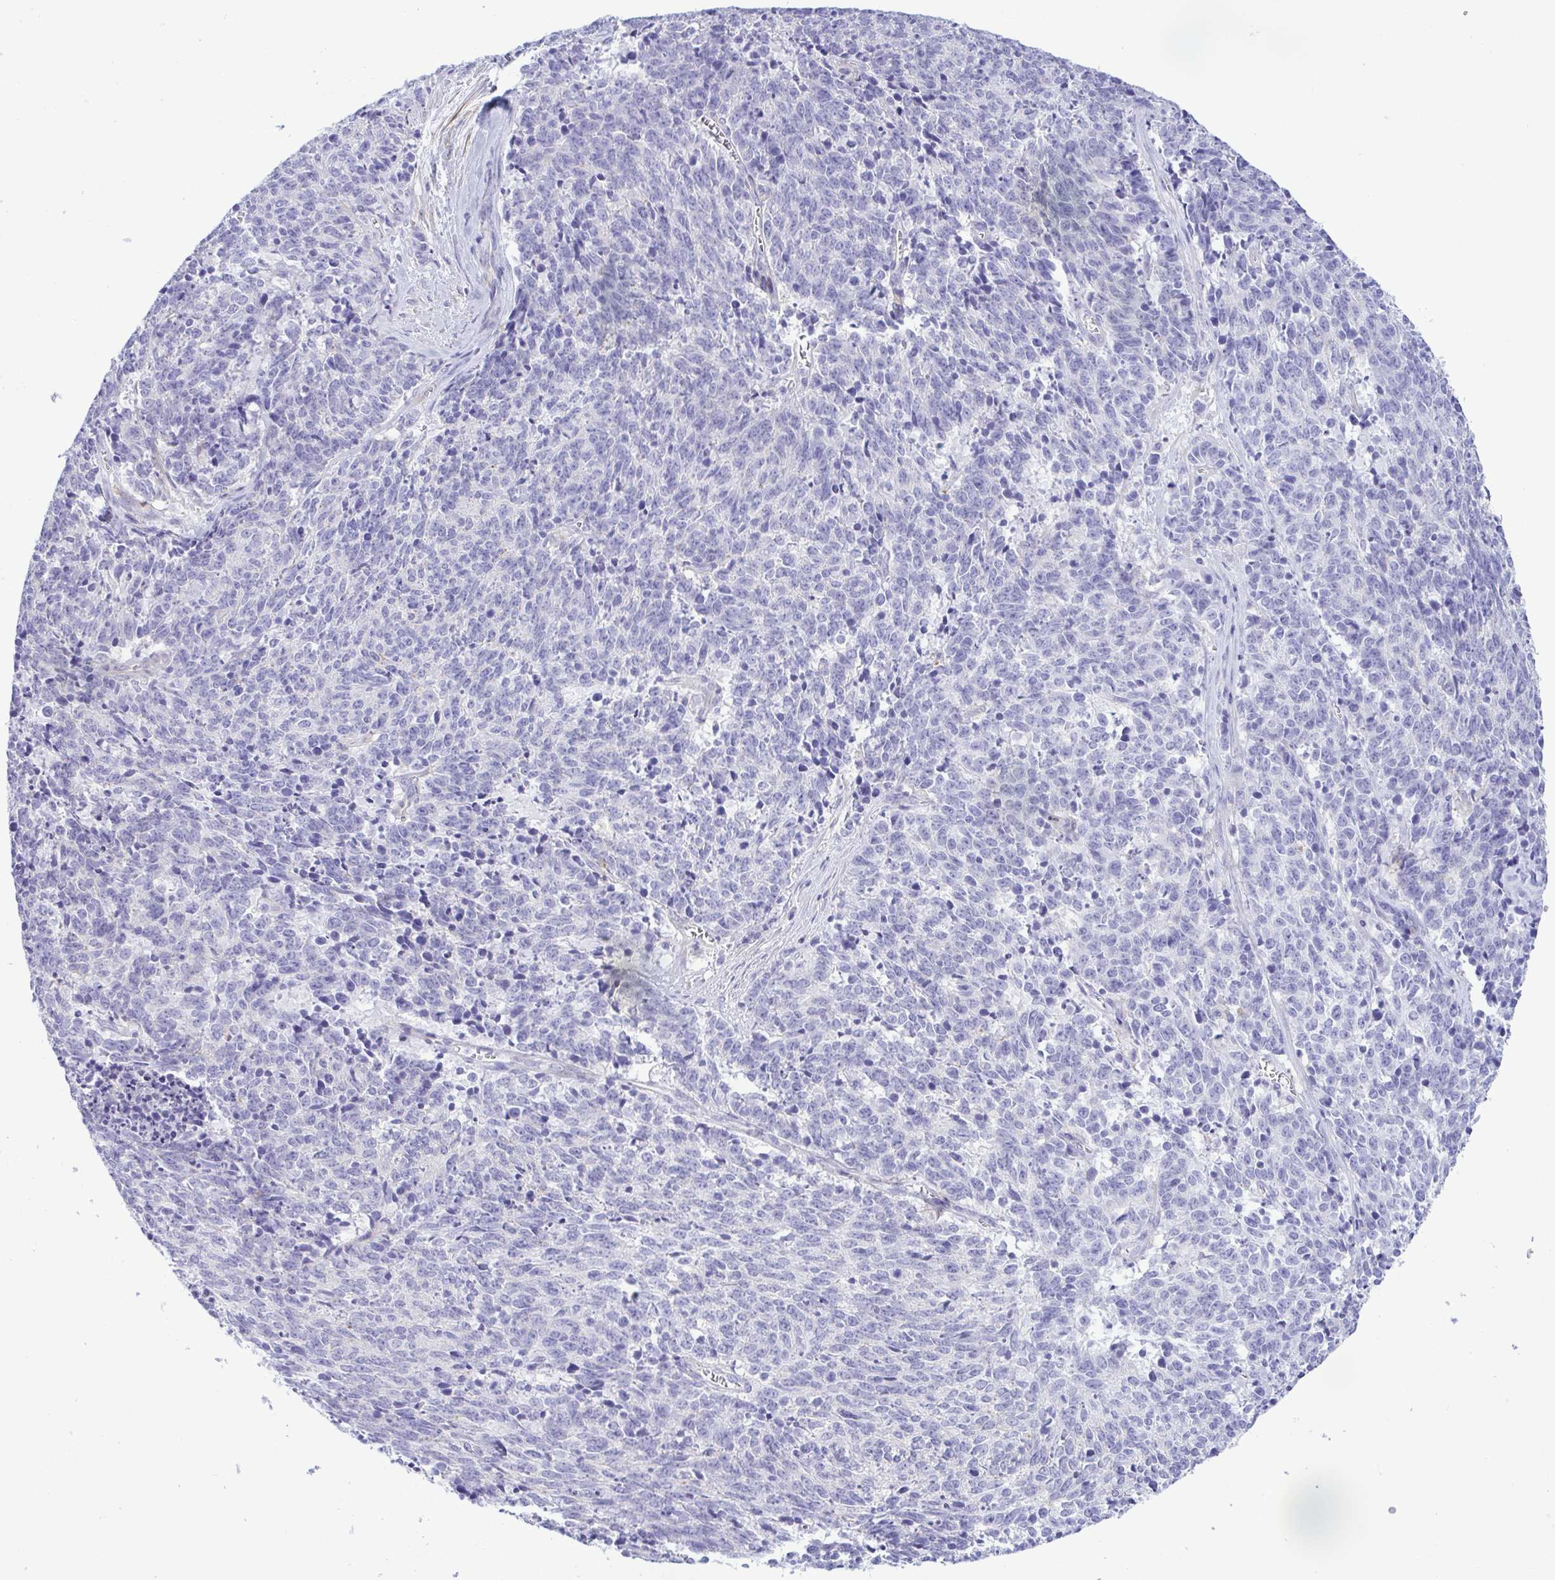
{"staining": {"intensity": "negative", "quantity": "none", "location": "none"}, "tissue": "cervical cancer", "cell_type": "Tumor cells", "image_type": "cancer", "snomed": [{"axis": "morphology", "description": "Squamous cell carcinoma, NOS"}, {"axis": "topography", "description": "Cervix"}], "caption": "A photomicrograph of human cervical squamous cell carcinoma is negative for staining in tumor cells.", "gene": "GPR182", "patient": {"sex": "female", "age": 29}}